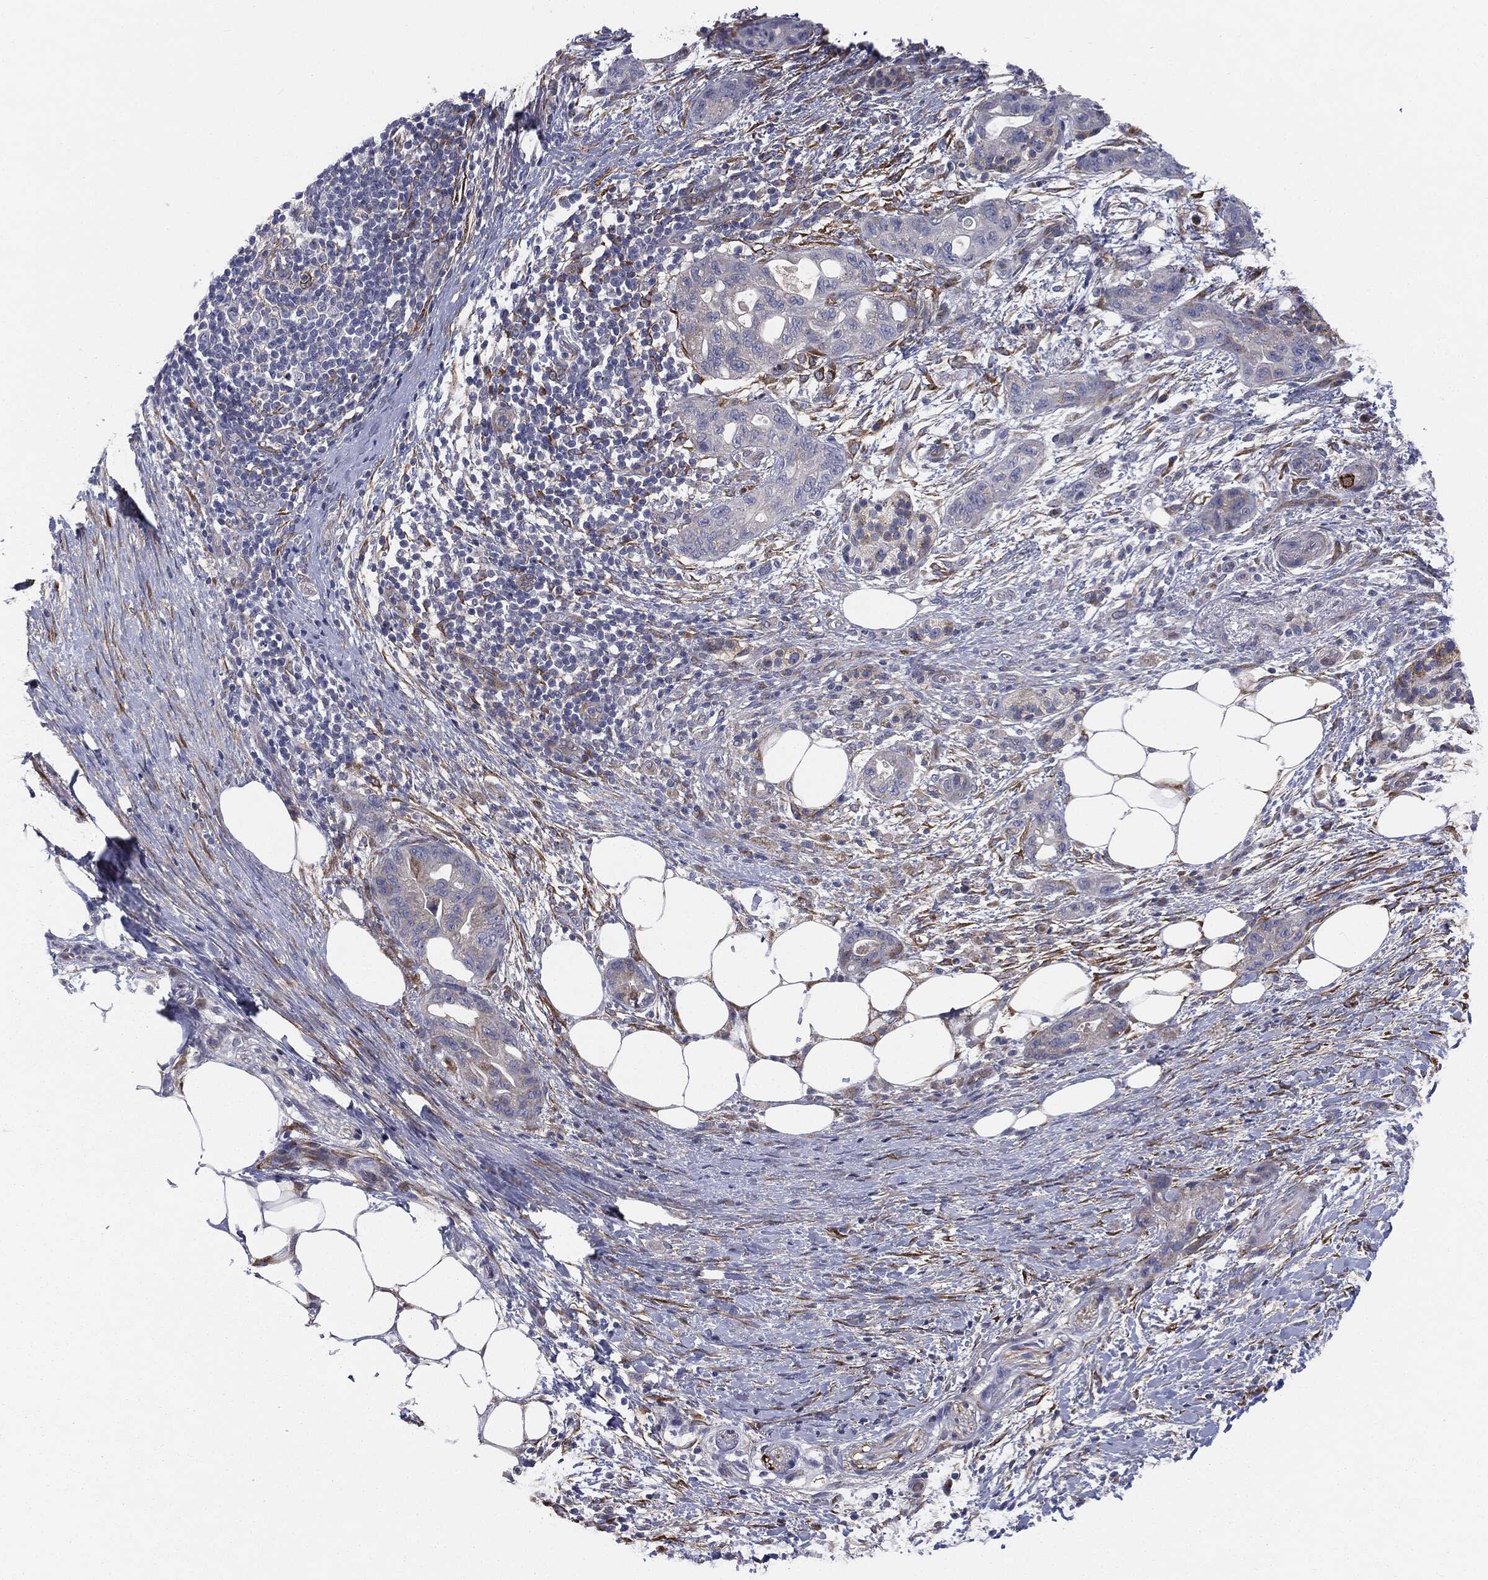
{"staining": {"intensity": "strong", "quantity": "<25%", "location": "cytoplasmic/membranous"}, "tissue": "pancreatic cancer", "cell_type": "Tumor cells", "image_type": "cancer", "snomed": [{"axis": "morphology", "description": "Adenocarcinoma, NOS"}, {"axis": "topography", "description": "Pancreas"}], "caption": "Strong cytoplasmic/membranous protein staining is seen in about <25% of tumor cells in adenocarcinoma (pancreatic). (DAB IHC with brightfield microscopy, high magnification).", "gene": "KRT5", "patient": {"sex": "female", "age": 72}}